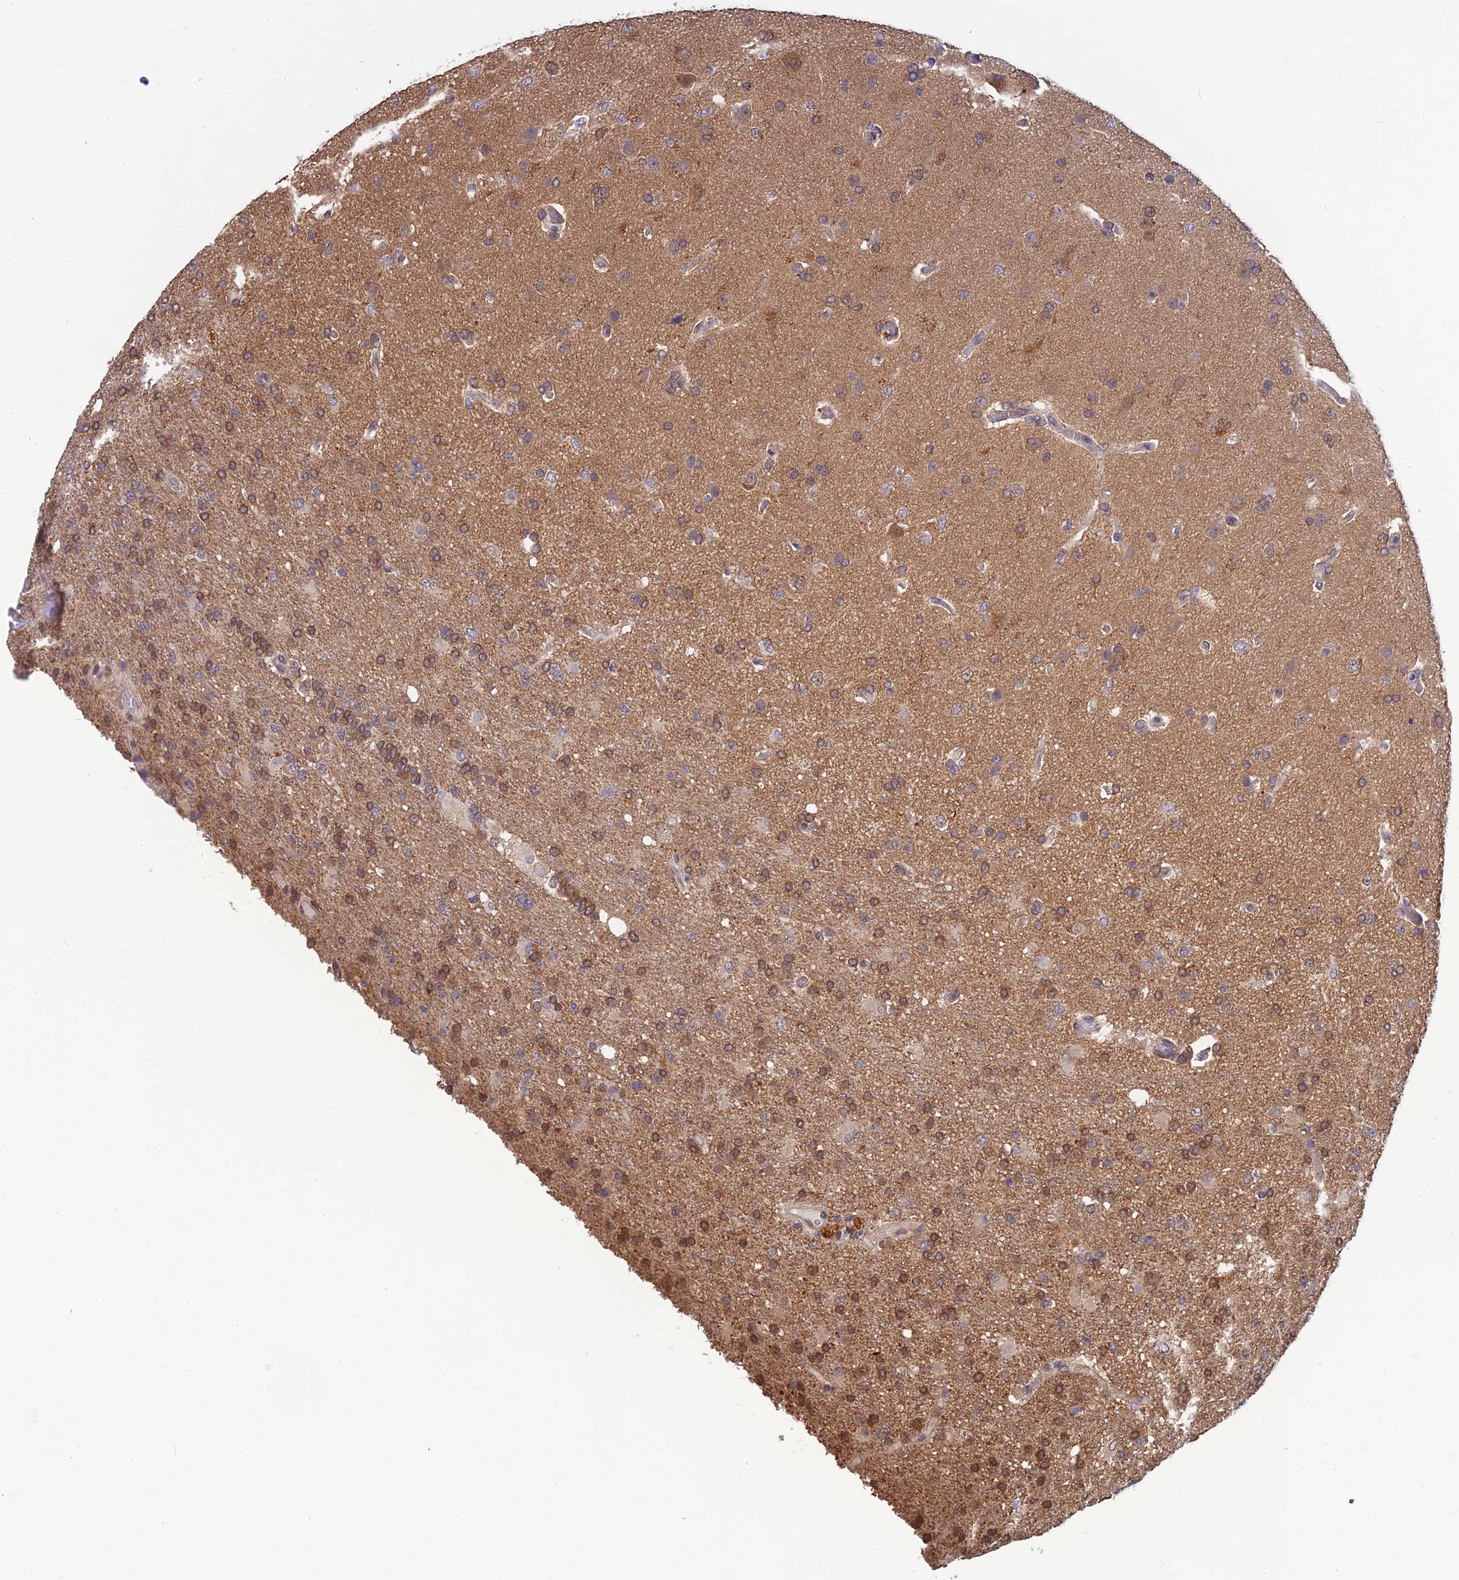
{"staining": {"intensity": "moderate", "quantity": ">75%", "location": "cytoplasmic/membranous,nuclear"}, "tissue": "glioma", "cell_type": "Tumor cells", "image_type": "cancer", "snomed": [{"axis": "morphology", "description": "Glioma, malignant, High grade"}, {"axis": "topography", "description": "Brain"}], "caption": "A high-resolution histopathology image shows immunohistochemistry (IHC) staining of glioma, which shows moderate cytoplasmic/membranous and nuclear expression in approximately >75% of tumor cells.", "gene": "HINT1", "patient": {"sex": "female", "age": 74}}